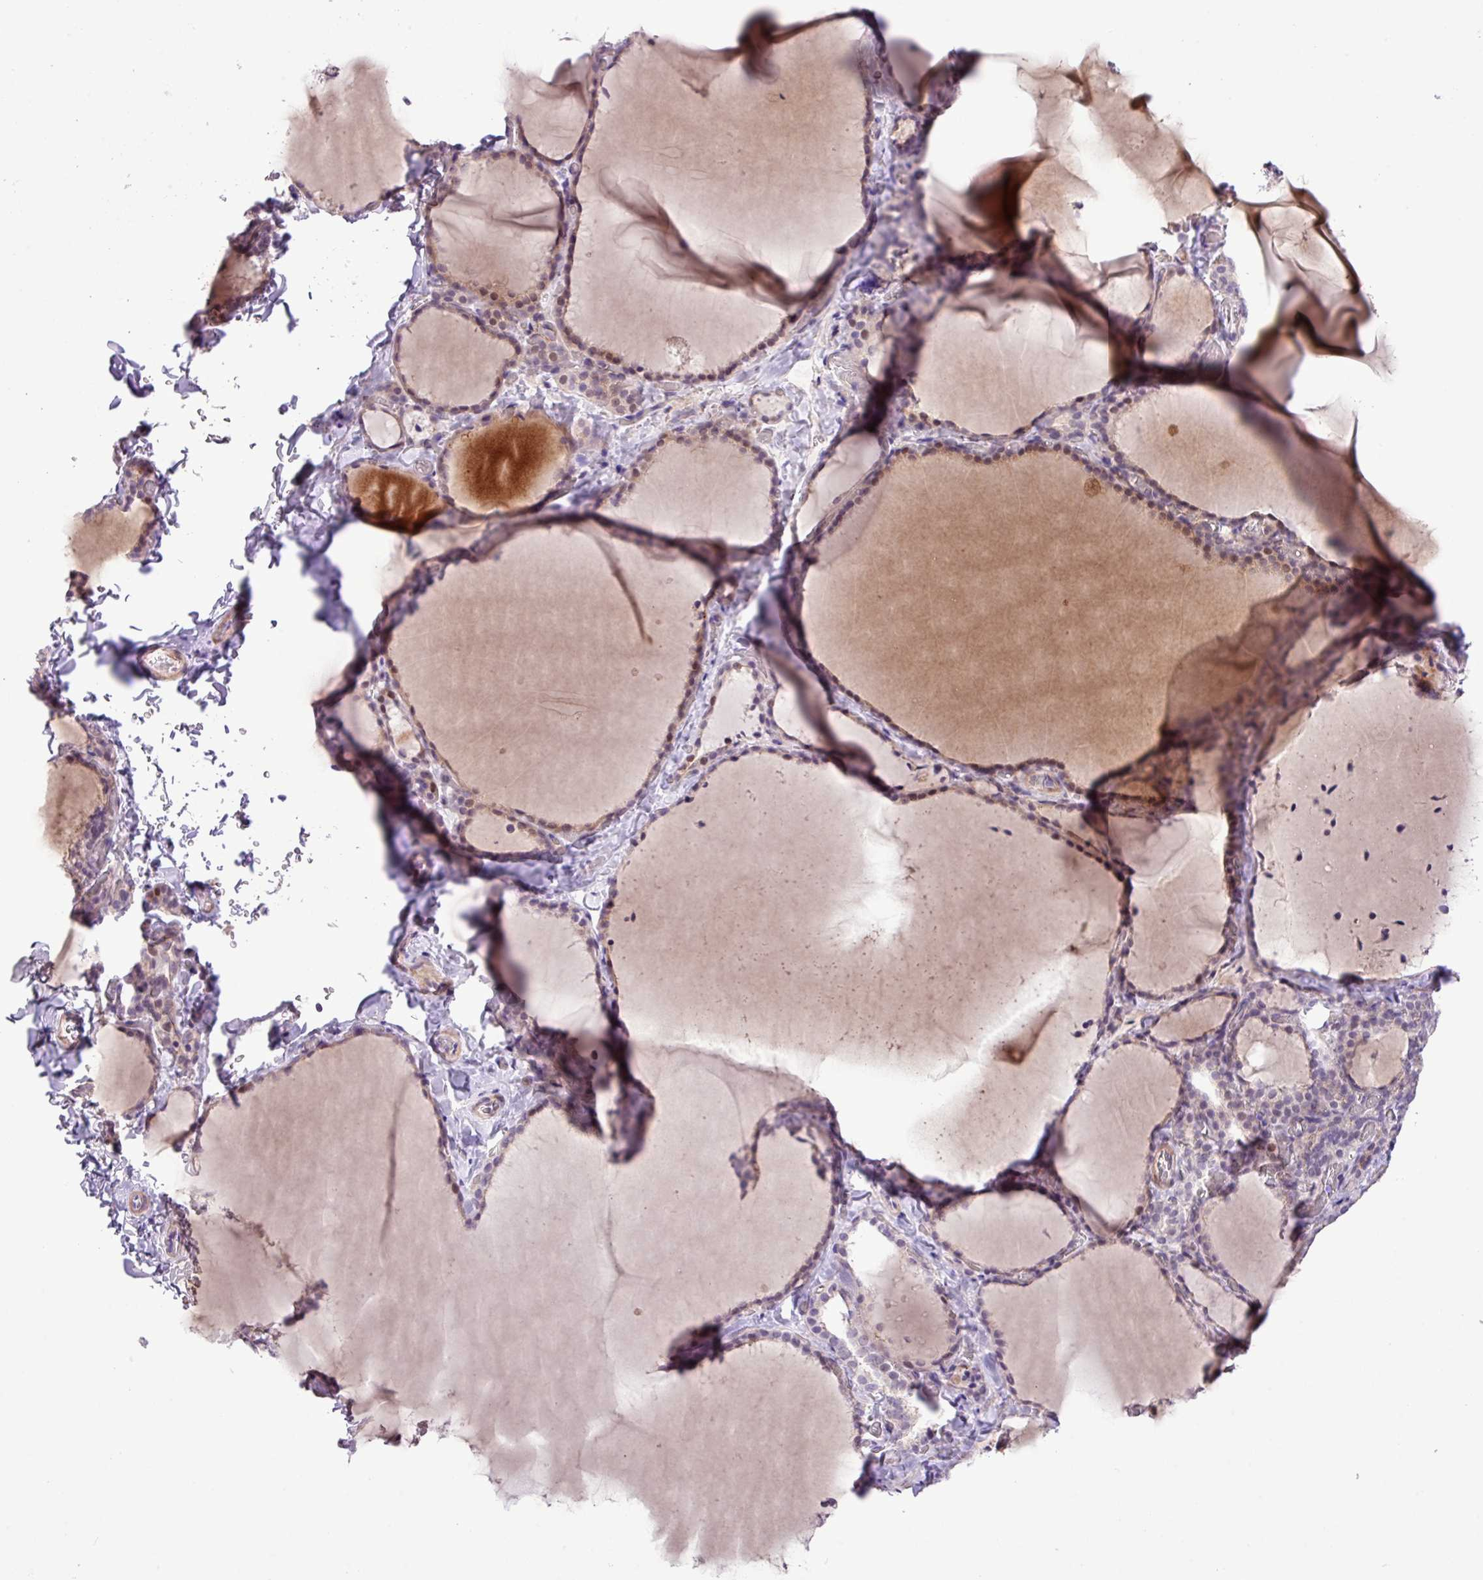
{"staining": {"intensity": "weak", "quantity": "25%-75%", "location": "cytoplasmic/membranous,nuclear"}, "tissue": "thyroid gland", "cell_type": "Glandular cells", "image_type": "normal", "snomed": [{"axis": "morphology", "description": "Normal tissue, NOS"}, {"axis": "topography", "description": "Thyroid gland"}], "caption": "Thyroid gland stained with DAB (3,3'-diaminobenzidine) immunohistochemistry exhibits low levels of weak cytoplasmic/membranous,nuclear staining in about 25%-75% of glandular cells. (DAB (3,3'-diaminobenzidine) = brown stain, brightfield microscopy at high magnification).", "gene": "YLPM1", "patient": {"sex": "female", "age": 22}}